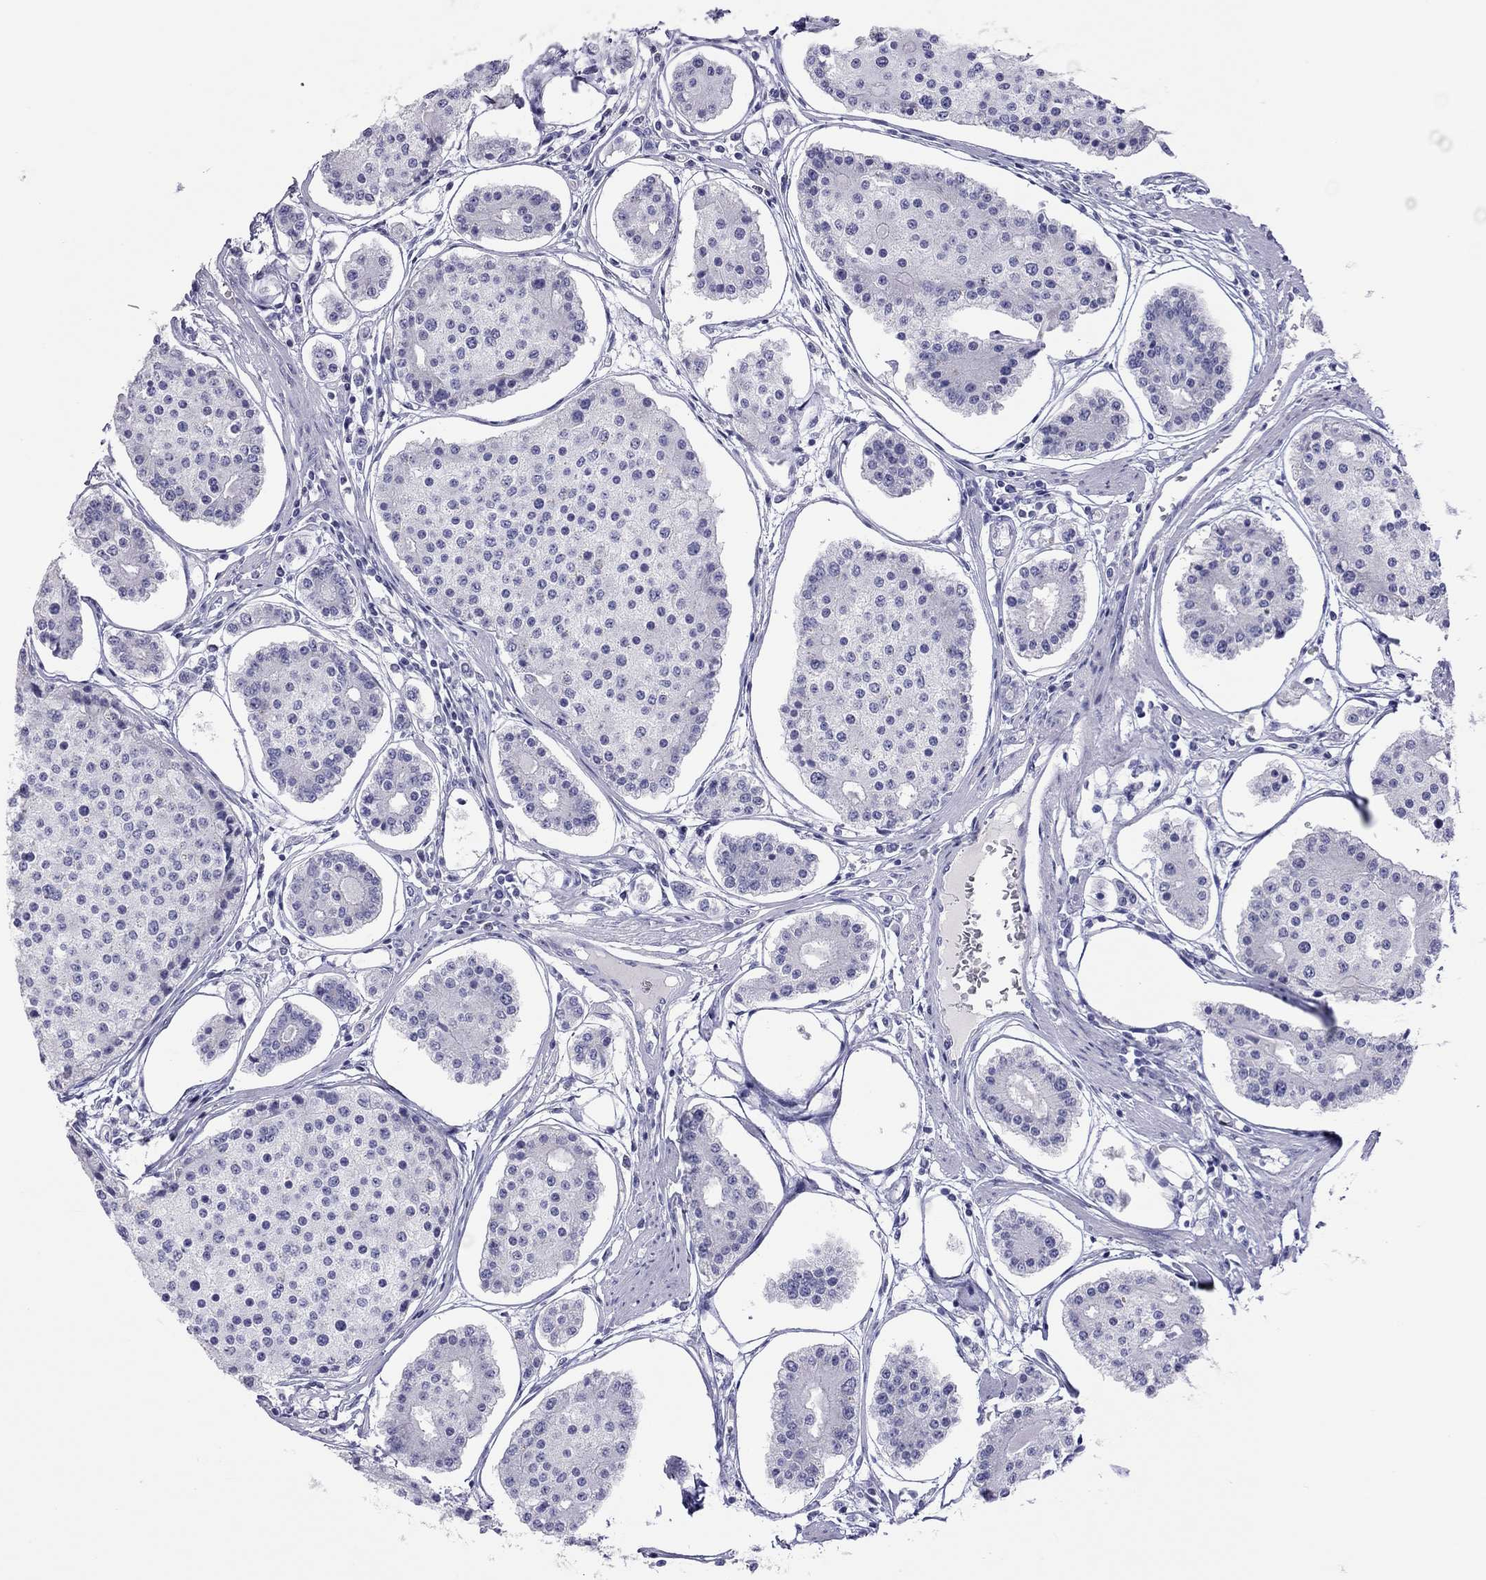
{"staining": {"intensity": "negative", "quantity": "none", "location": "none"}, "tissue": "carcinoid", "cell_type": "Tumor cells", "image_type": "cancer", "snomed": [{"axis": "morphology", "description": "Carcinoid, malignant, NOS"}, {"axis": "topography", "description": "Small intestine"}], "caption": "IHC histopathology image of malignant carcinoid stained for a protein (brown), which demonstrates no expression in tumor cells.", "gene": "STAG3", "patient": {"sex": "female", "age": 65}}